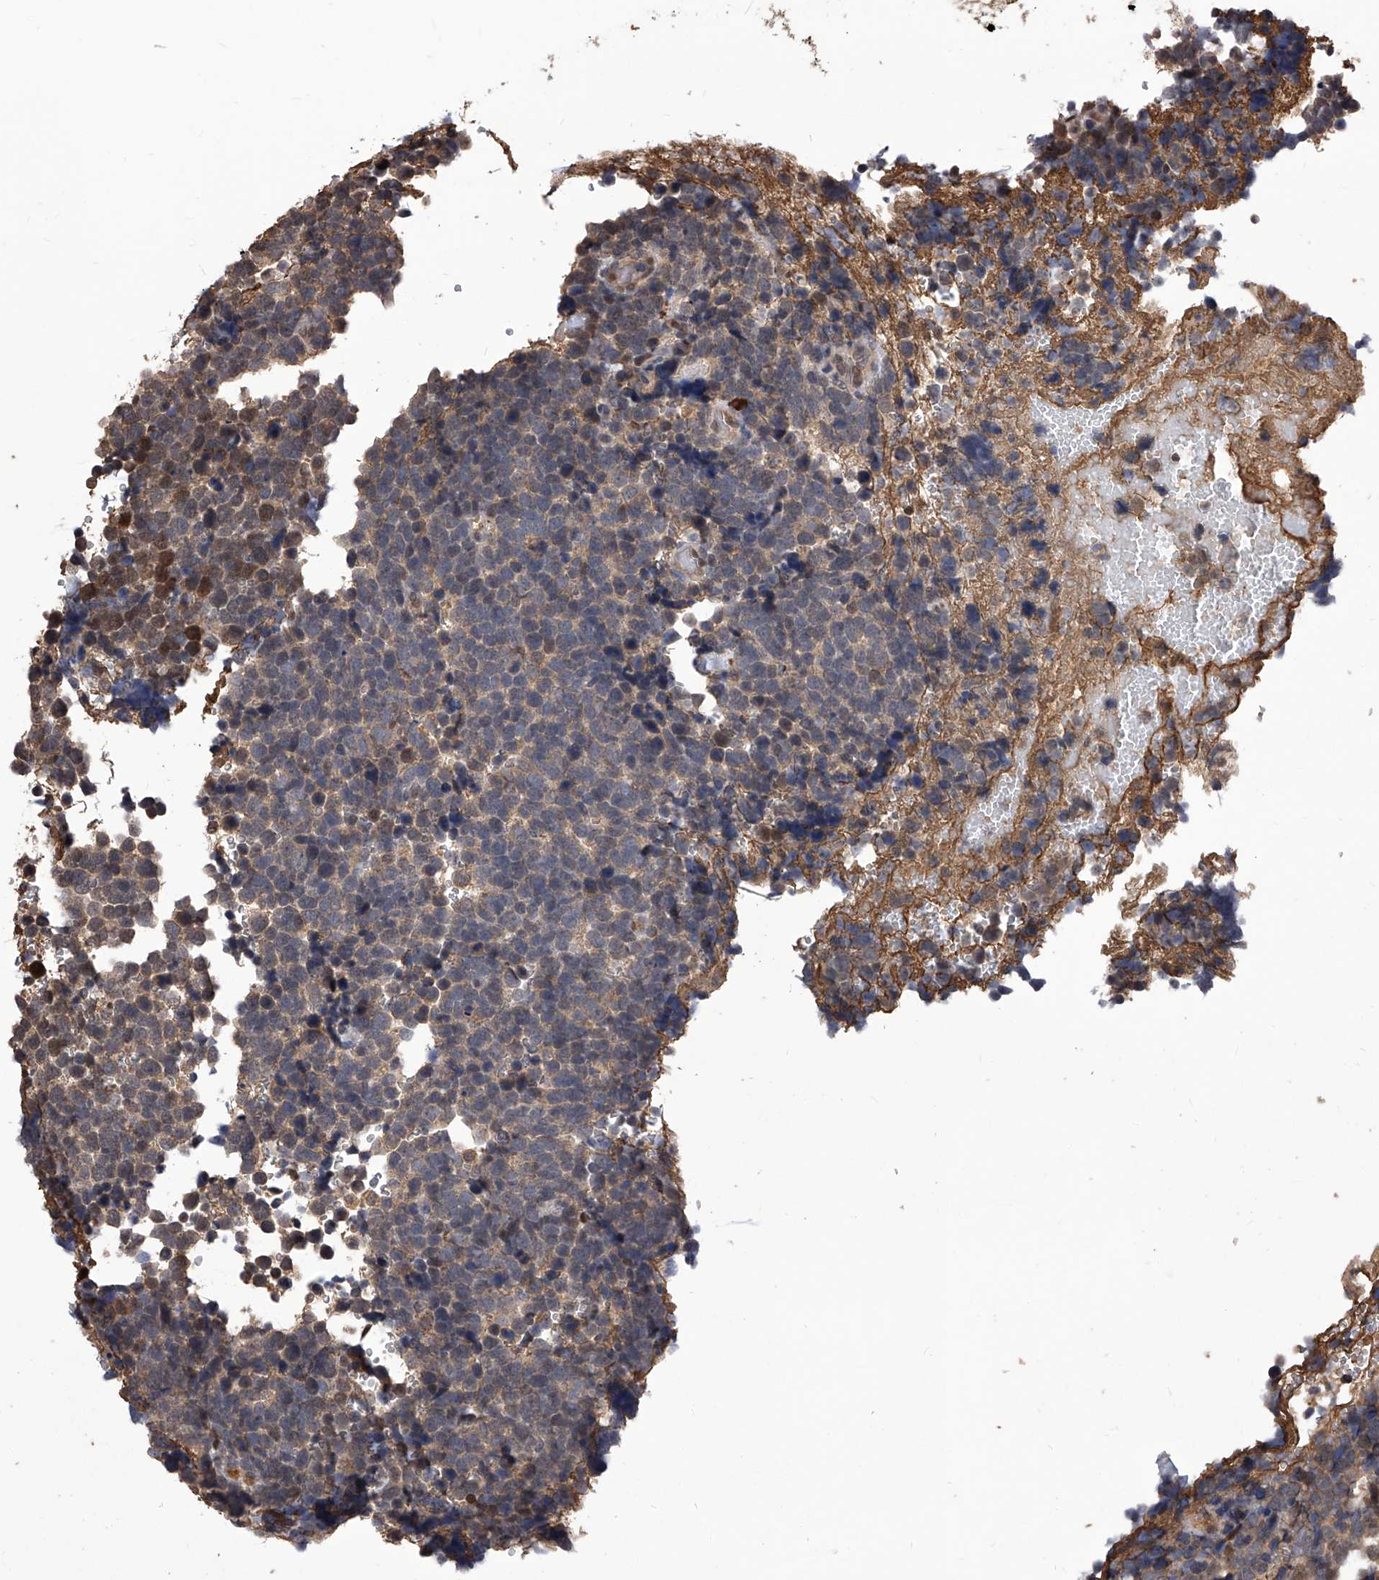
{"staining": {"intensity": "weak", "quantity": "<25%", "location": "cytoplasmic/membranous"}, "tissue": "urothelial cancer", "cell_type": "Tumor cells", "image_type": "cancer", "snomed": [{"axis": "morphology", "description": "Urothelial carcinoma, High grade"}, {"axis": "topography", "description": "Urinary bladder"}], "caption": "IHC micrograph of neoplastic tissue: human high-grade urothelial carcinoma stained with DAB demonstrates no significant protein staining in tumor cells.", "gene": "ID1", "patient": {"sex": "female", "age": 82}}